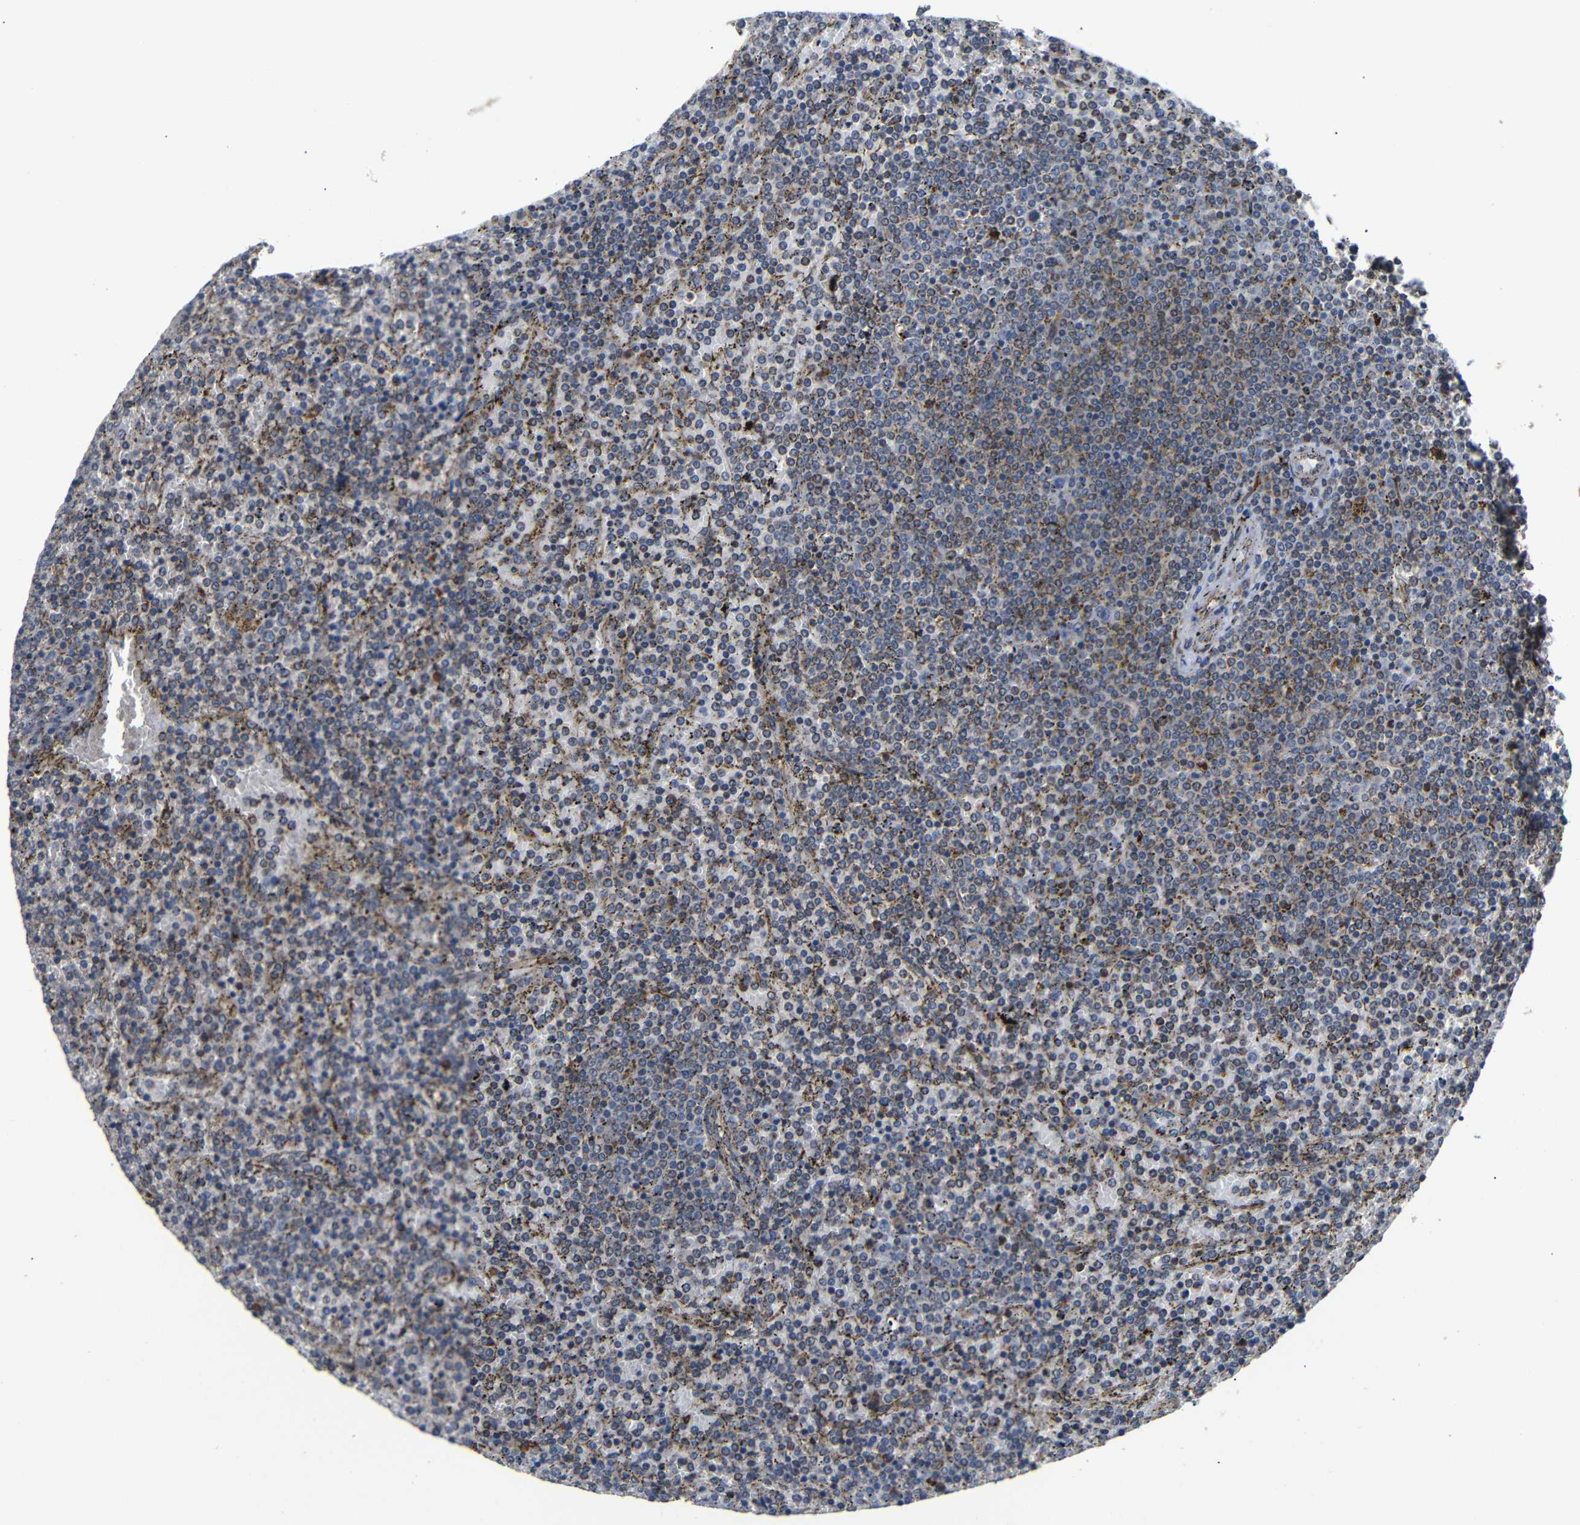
{"staining": {"intensity": "moderate", "quantity": "25%-75%", "location": "cytoplasmic/membranous"}, "tissue": "lymphoma", "cell_type": "Tumor cells", "image_type": "cancer", "snomed": [{"axis": "morphology", "description": "Malignant lymphoma, non-Hodgkin's type, Low grade"}, {"axis": "topography", "description": "Spleen"}], "caption": "Approximately 25%-75% of tumor cells in human lymphoma display moderate cytoplasmic/membranous protein staining as visualized by brown immunohistochemical staining.", "gene": "KANK4", "patient": {"sex": "female", "age": 77}}